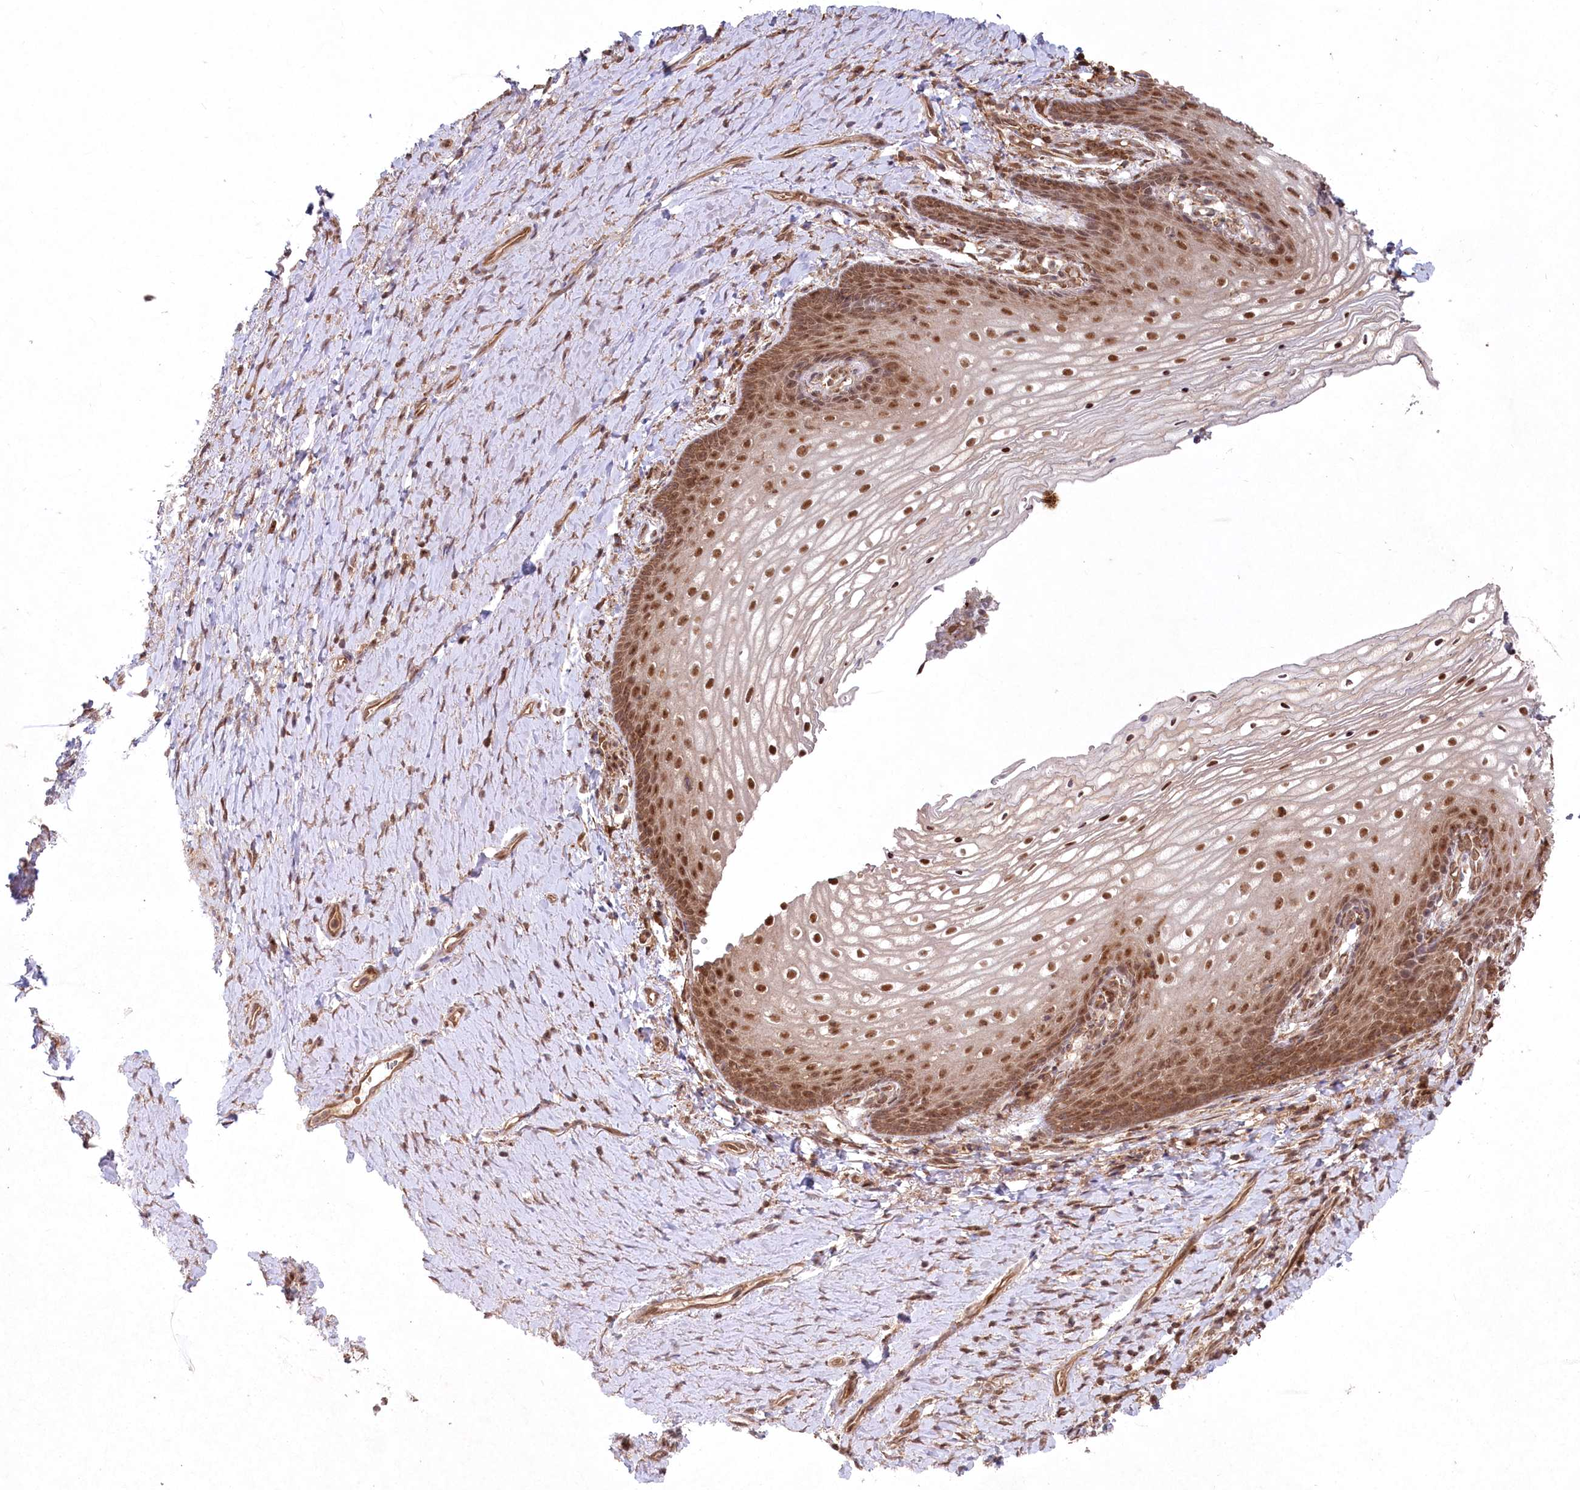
{"staining": {"intensity": "moderate", "quantity": ">75%", "location": "cytoplasmic/membranous,nuclear"}, "tissue": "vagina", "cell_type": "Squamous epithelial cells", "image_type": "normal", "snomed": [{"axis": "morphology", "description": "Normal tissue, NOS"}, {"axis": "topography", "description": "Vagina"}], "caption": "Moderate cytoplasmic/membranous,nuclear staining for a protein is present in about >75% of squamous epithelial cells of benign vagina using immunohistochemistry.", "gene": "PSMA1", "patient": {"sex": "female", "age": 60}}